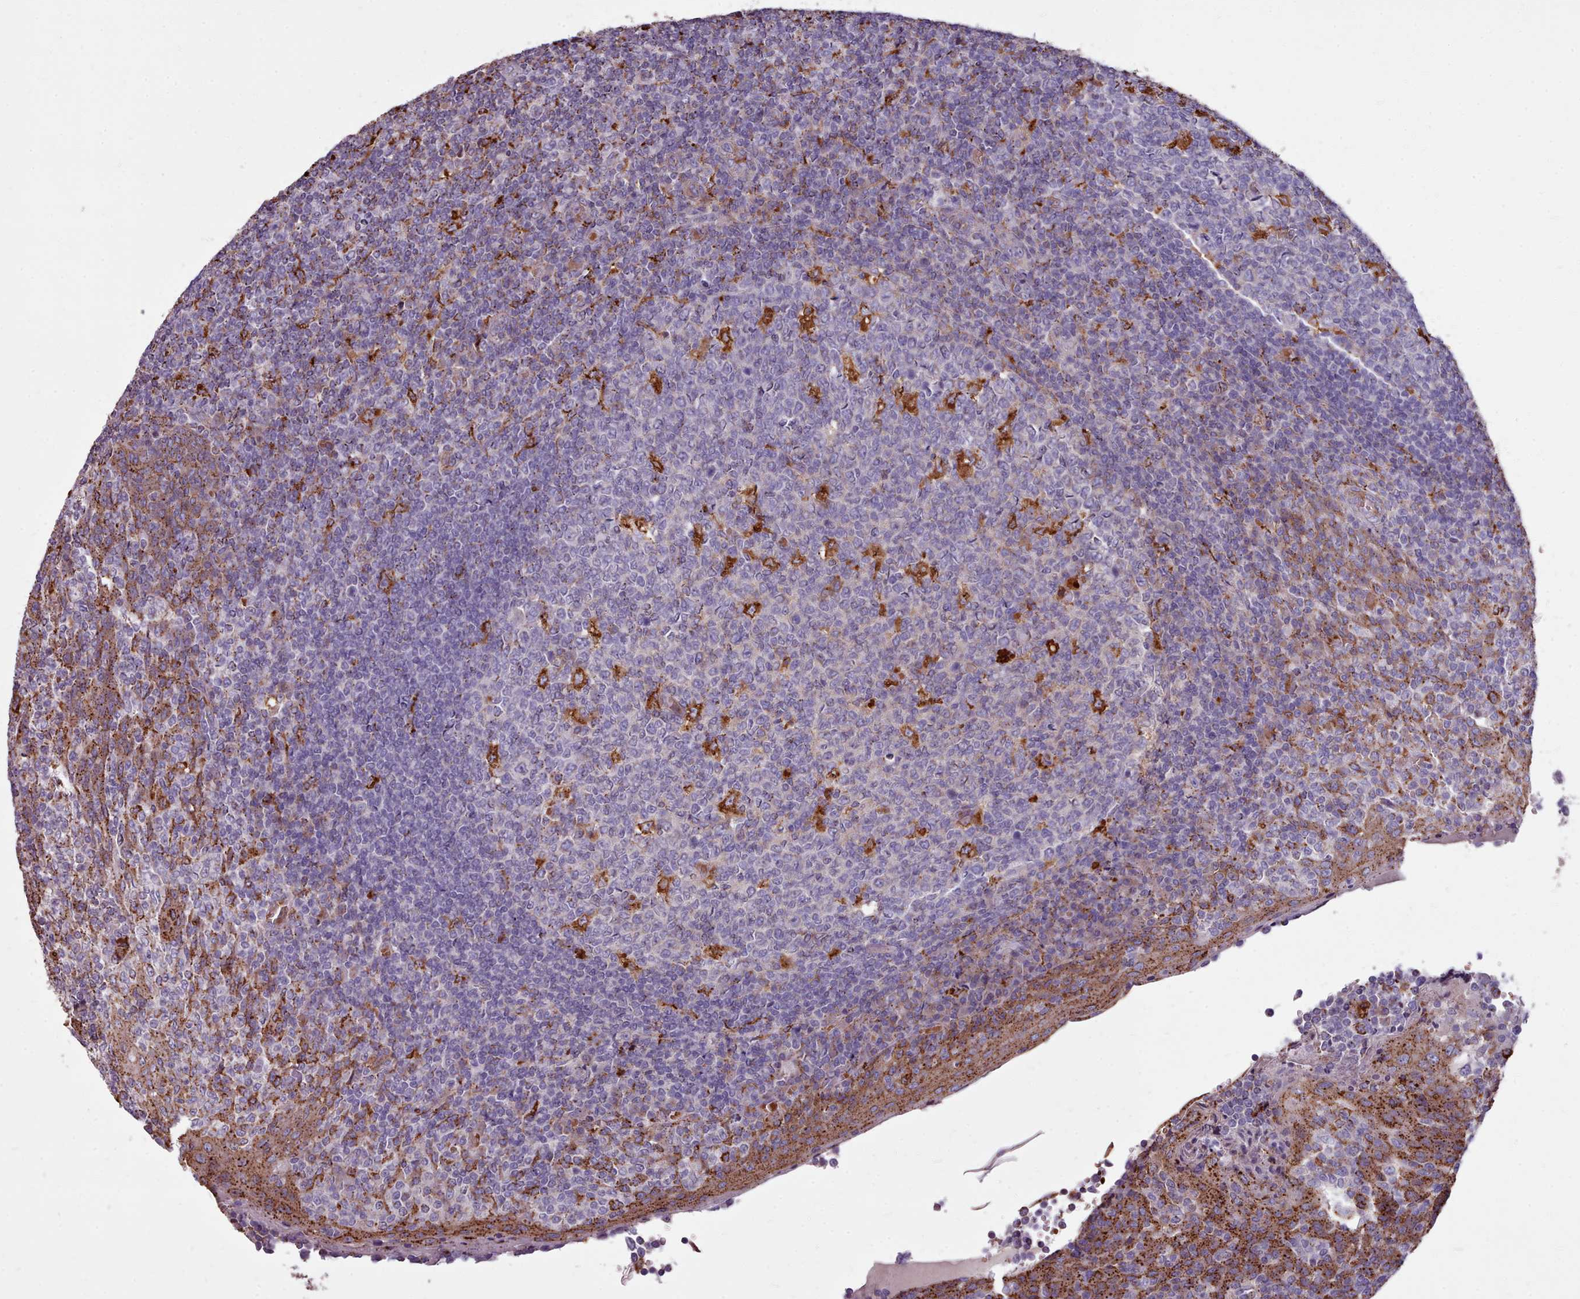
{"staining": {"intensity": "strong", "quantity": "<25%", "location": "cytoplasmic/membranous"}, "tissue": "tonsil", "cell_type": "Germinal center cells", "image_type": "normal", "snomed": [{"axis": "morphology", "description": "Normal tissue, NOS"}, {"axis": "topography", "description": "Tonsil"}], "caption": "Protein expression analysis of normal human tonsil reveals strong cytoplasmic/membranous staining in about <25% of germinal center cells. The staining was performed using DAB (3,3'-diaminobenzidine) to visualize the protein expression in brown, while the nuclei were stained in blue with hematoxylin (Magnification: 20x).", "gene": "PACSIN3", "patient": {"sex": "female", "age": 19}}